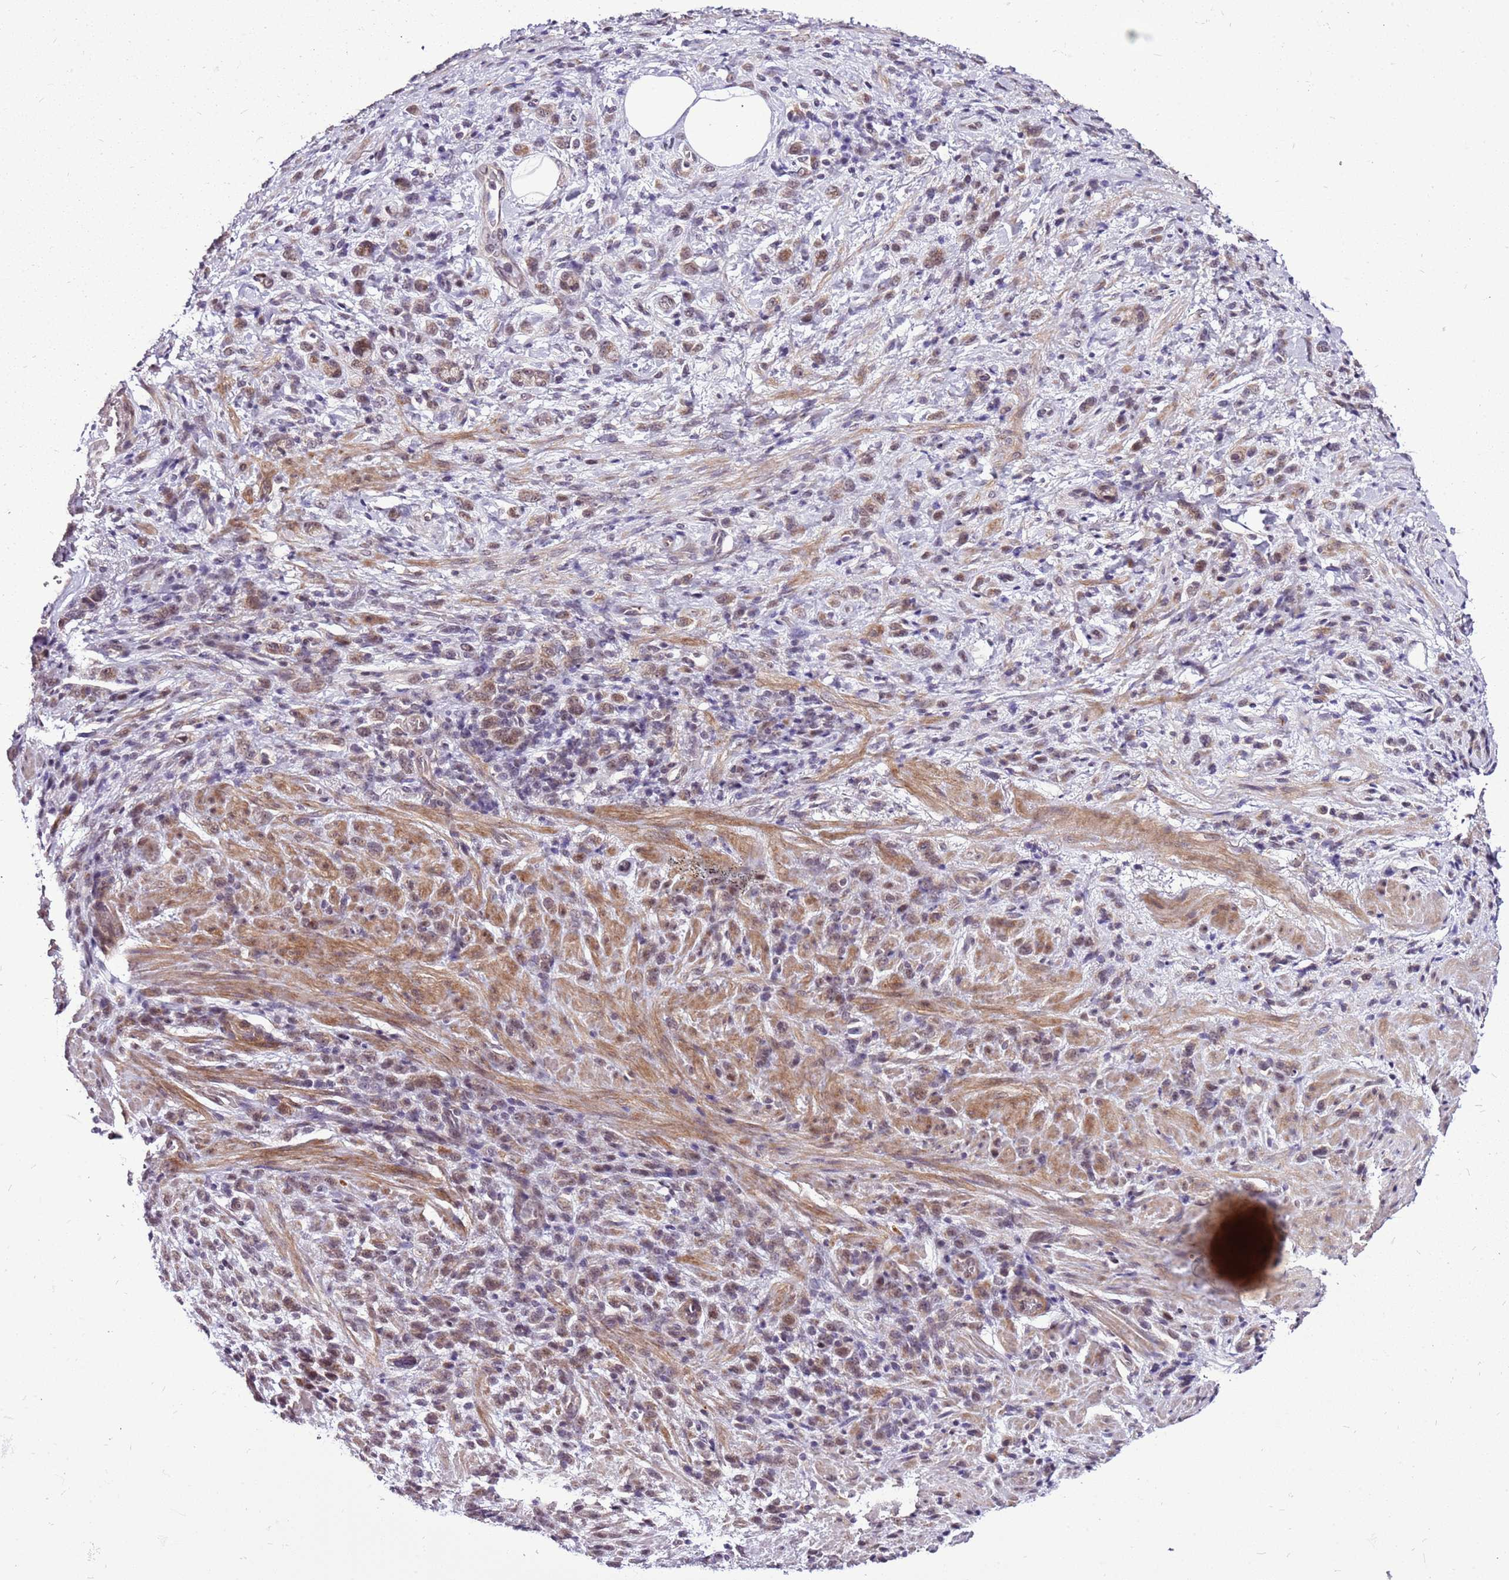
{"staining": {"intensity": "moderate", "quantity": "25%-75%", "location": "cytoplasmic/membranous,nuclear"}, "tissue": "stomach cancer", "cell_type": "Tumor cells", "image_type": "cancer", "snomed": [{"axis": "morphology", "description": "Adenocarcinoma, NOS"}, {"axis": "topography", "description": "Stomach"}], "caption": "Protein staining of adenocarcinoma (stomach) tissue displays moderate cytoplasmic/membranous and nuclear positivity in approximately 25%-75% of tumor cells.", "gene": "CCDC166", "patient": {"sex": "male", "age": 77}}